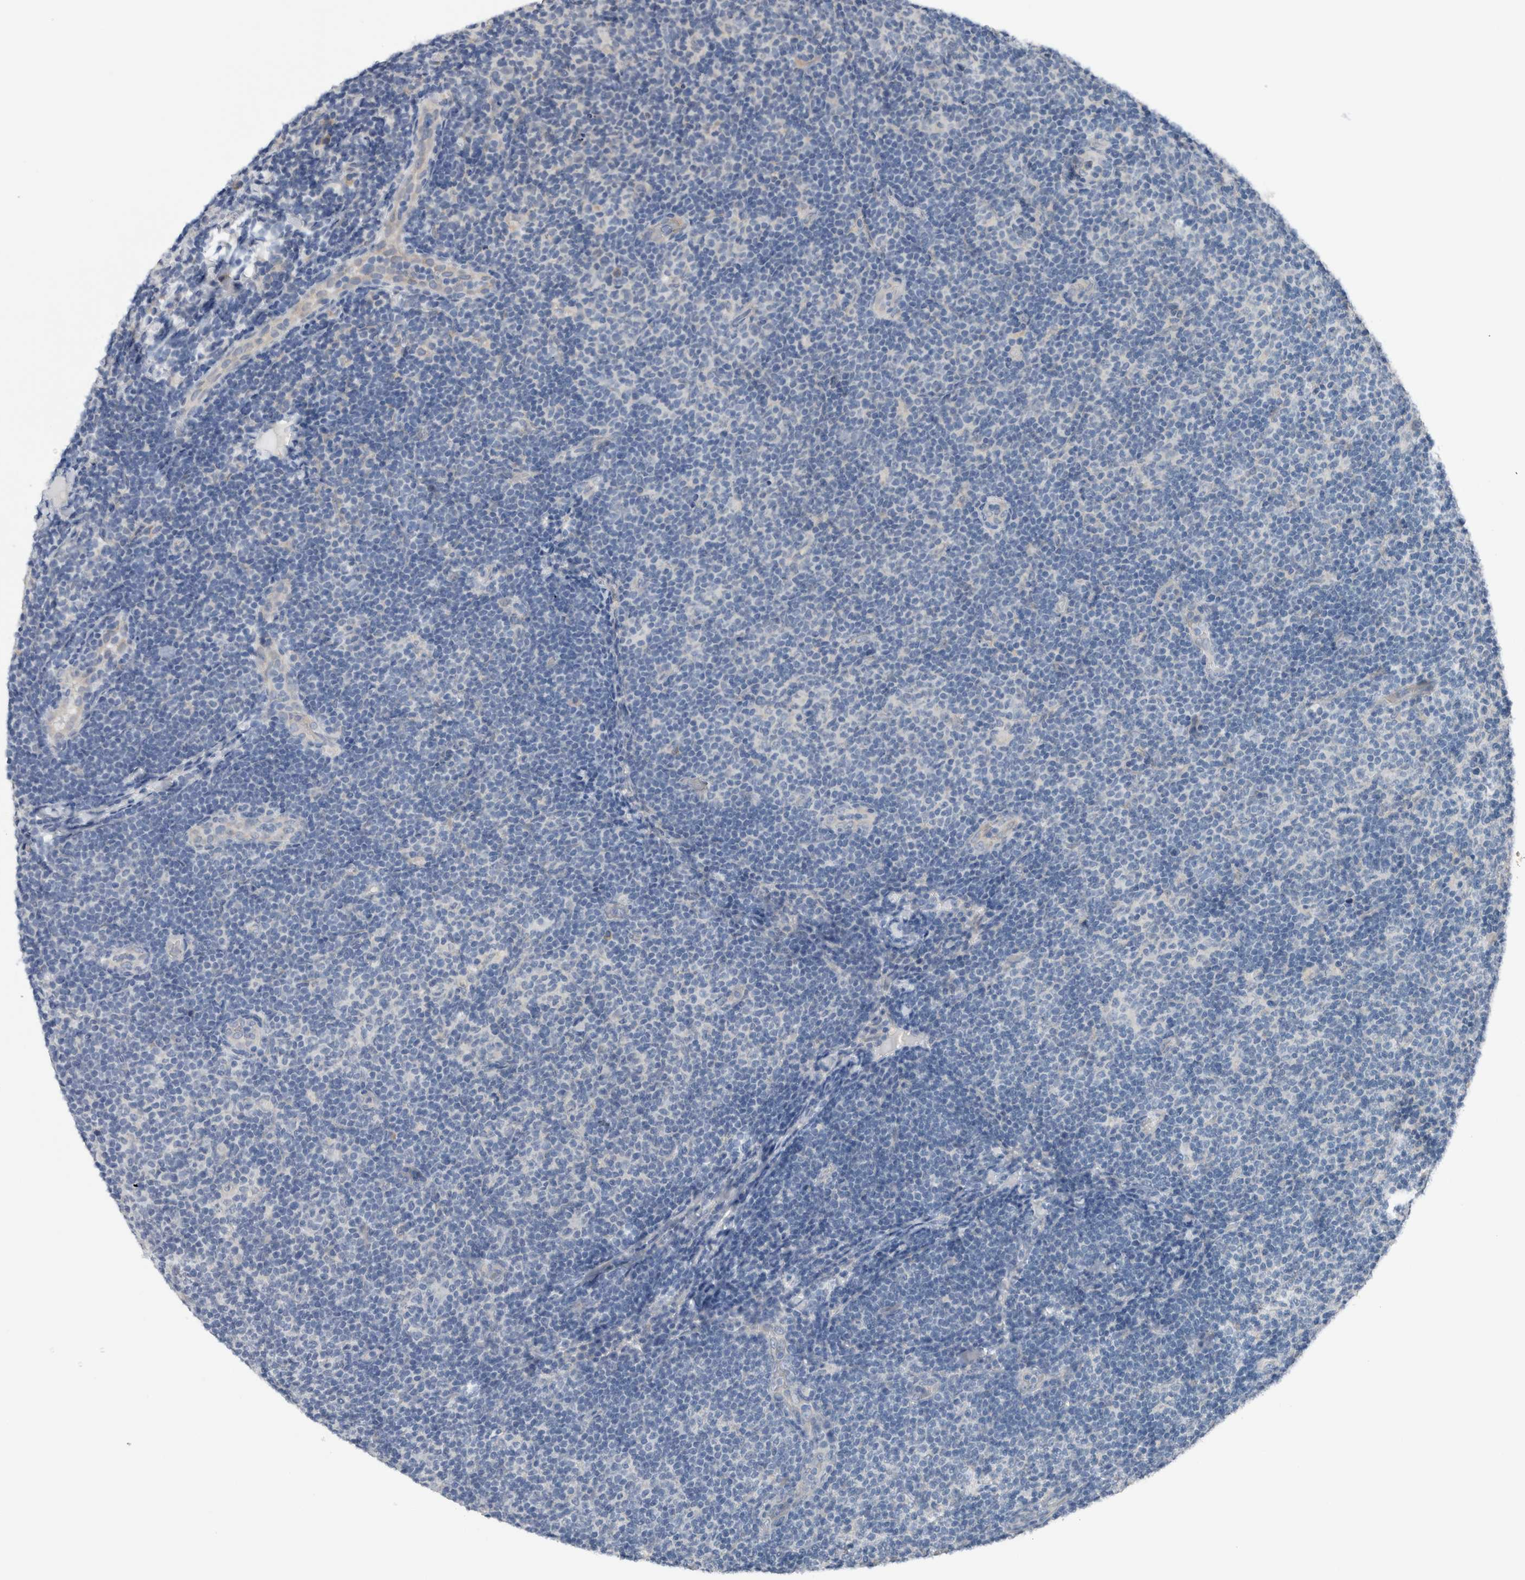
{"staining": {"intensity": "negative", "quantity": "none", "location": "none"}, "tissue": "lymphoma", "cell_type": "Tumor cells", "image_type": "cancer", "snomed": [{"axis": "morphology", "description": "Malignant lymphoma, non-Hodgkin's type, Low grade"}, {"axis": "topography", "description": "Lymph node"}], "caption": "Immunohistochemistry micrograph of human lymphoma stained for a protein (brown), which displays no positivity in tumor cells.", "gene": "CRNN", "patient": {"sex": "male", "age": 83}}